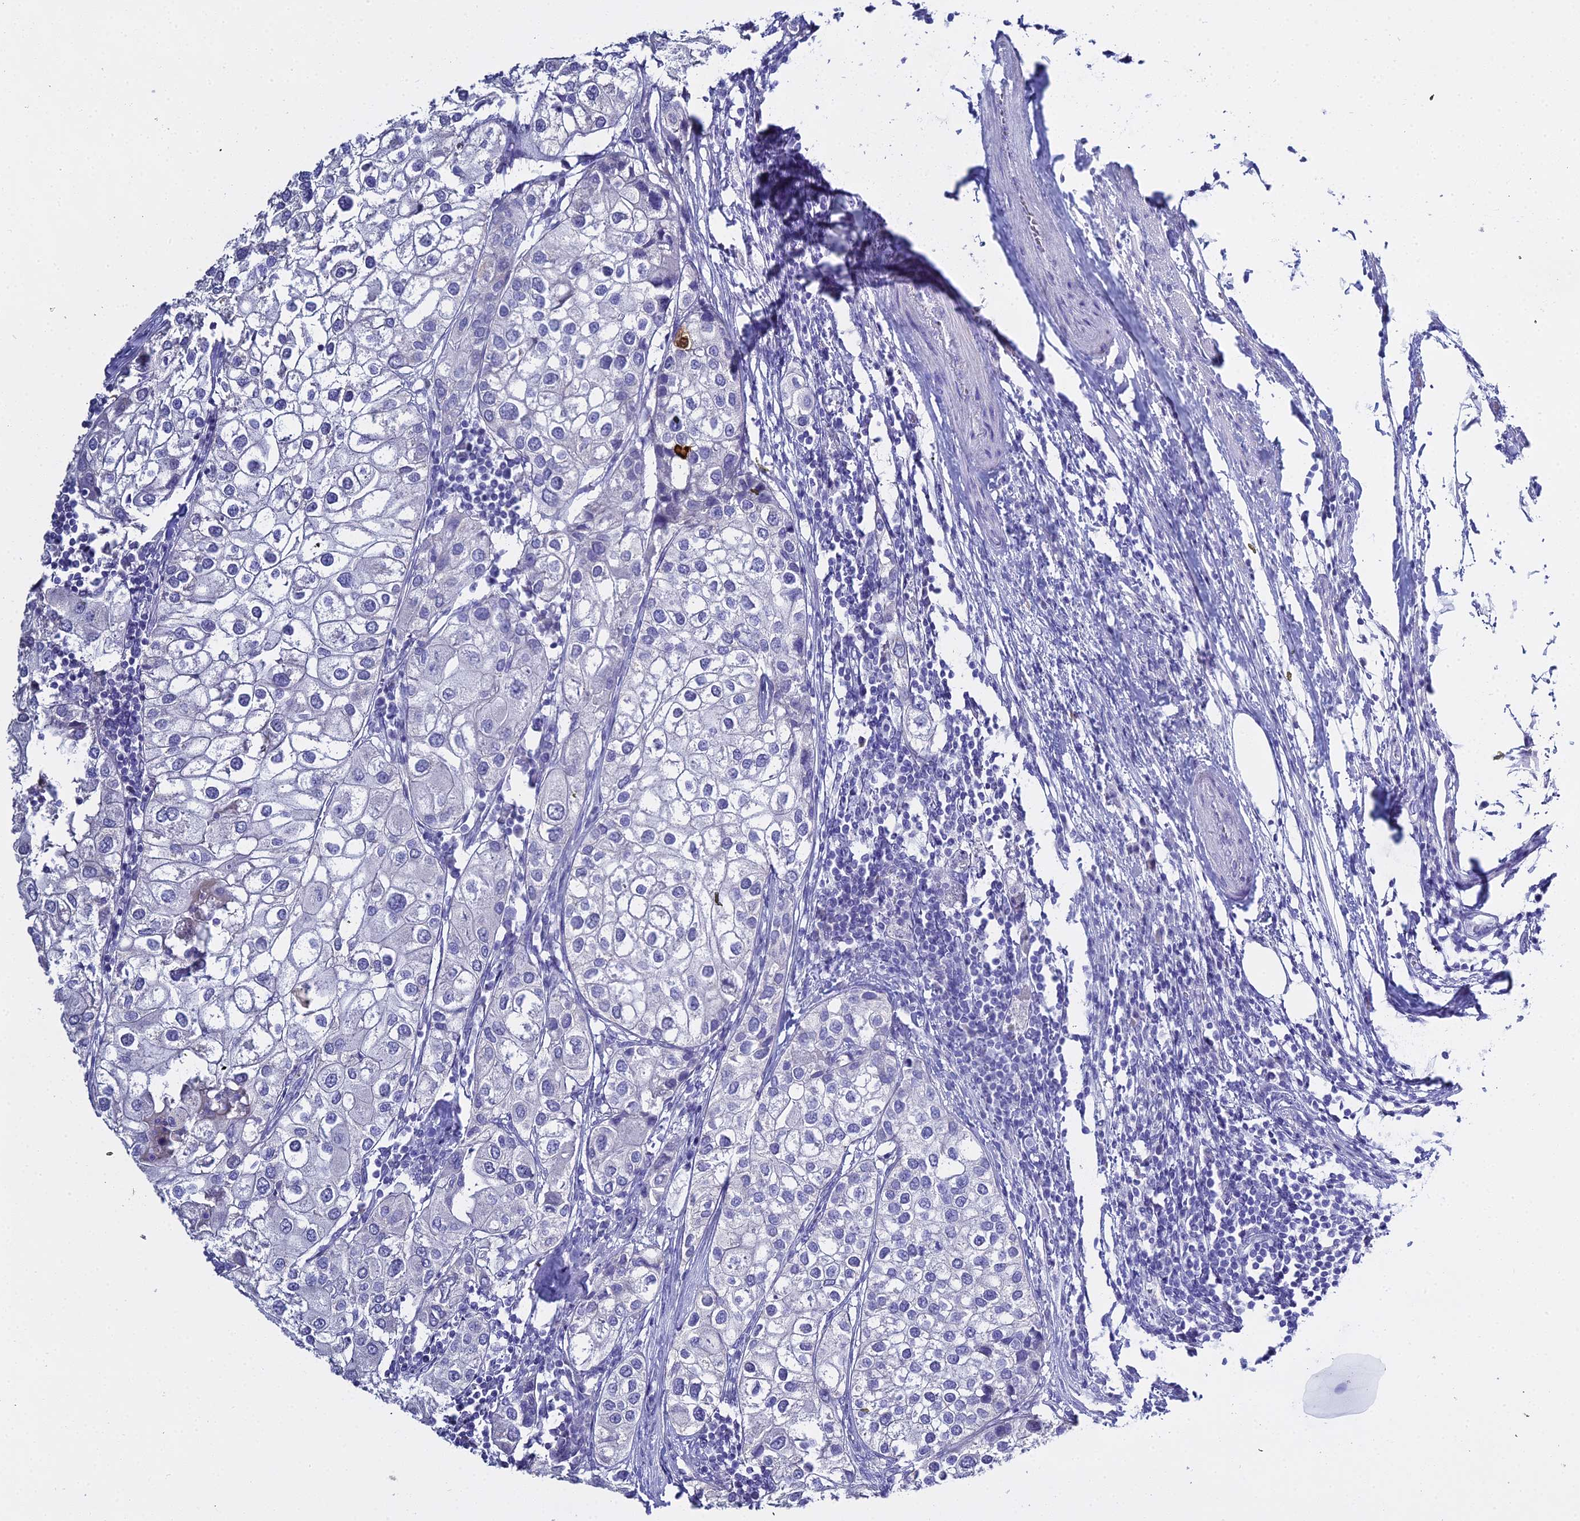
{"staining": {"intensity": "negative", "quantity": "none", "location": "none"}, "tissue": "urothelial cancer", "cell_type": "Tumor cells", "image_type": "cancer", "snomed": [{"axis": "morphology", "description": "Urothelial carcinoma, High grade"}, {"axis": "topography", "description": "Urinary bladder"}], "caption": "IHC of high-grade urothelial carcinoma shows no positivity in tumor cells. (Stains: DAB immunohistochemistry with hematoxylin counter stain, Microscopy: brightfield microscopy at high magnification).", "gene": "S100A7", "patient": {"sex": "male", "age": 64}}